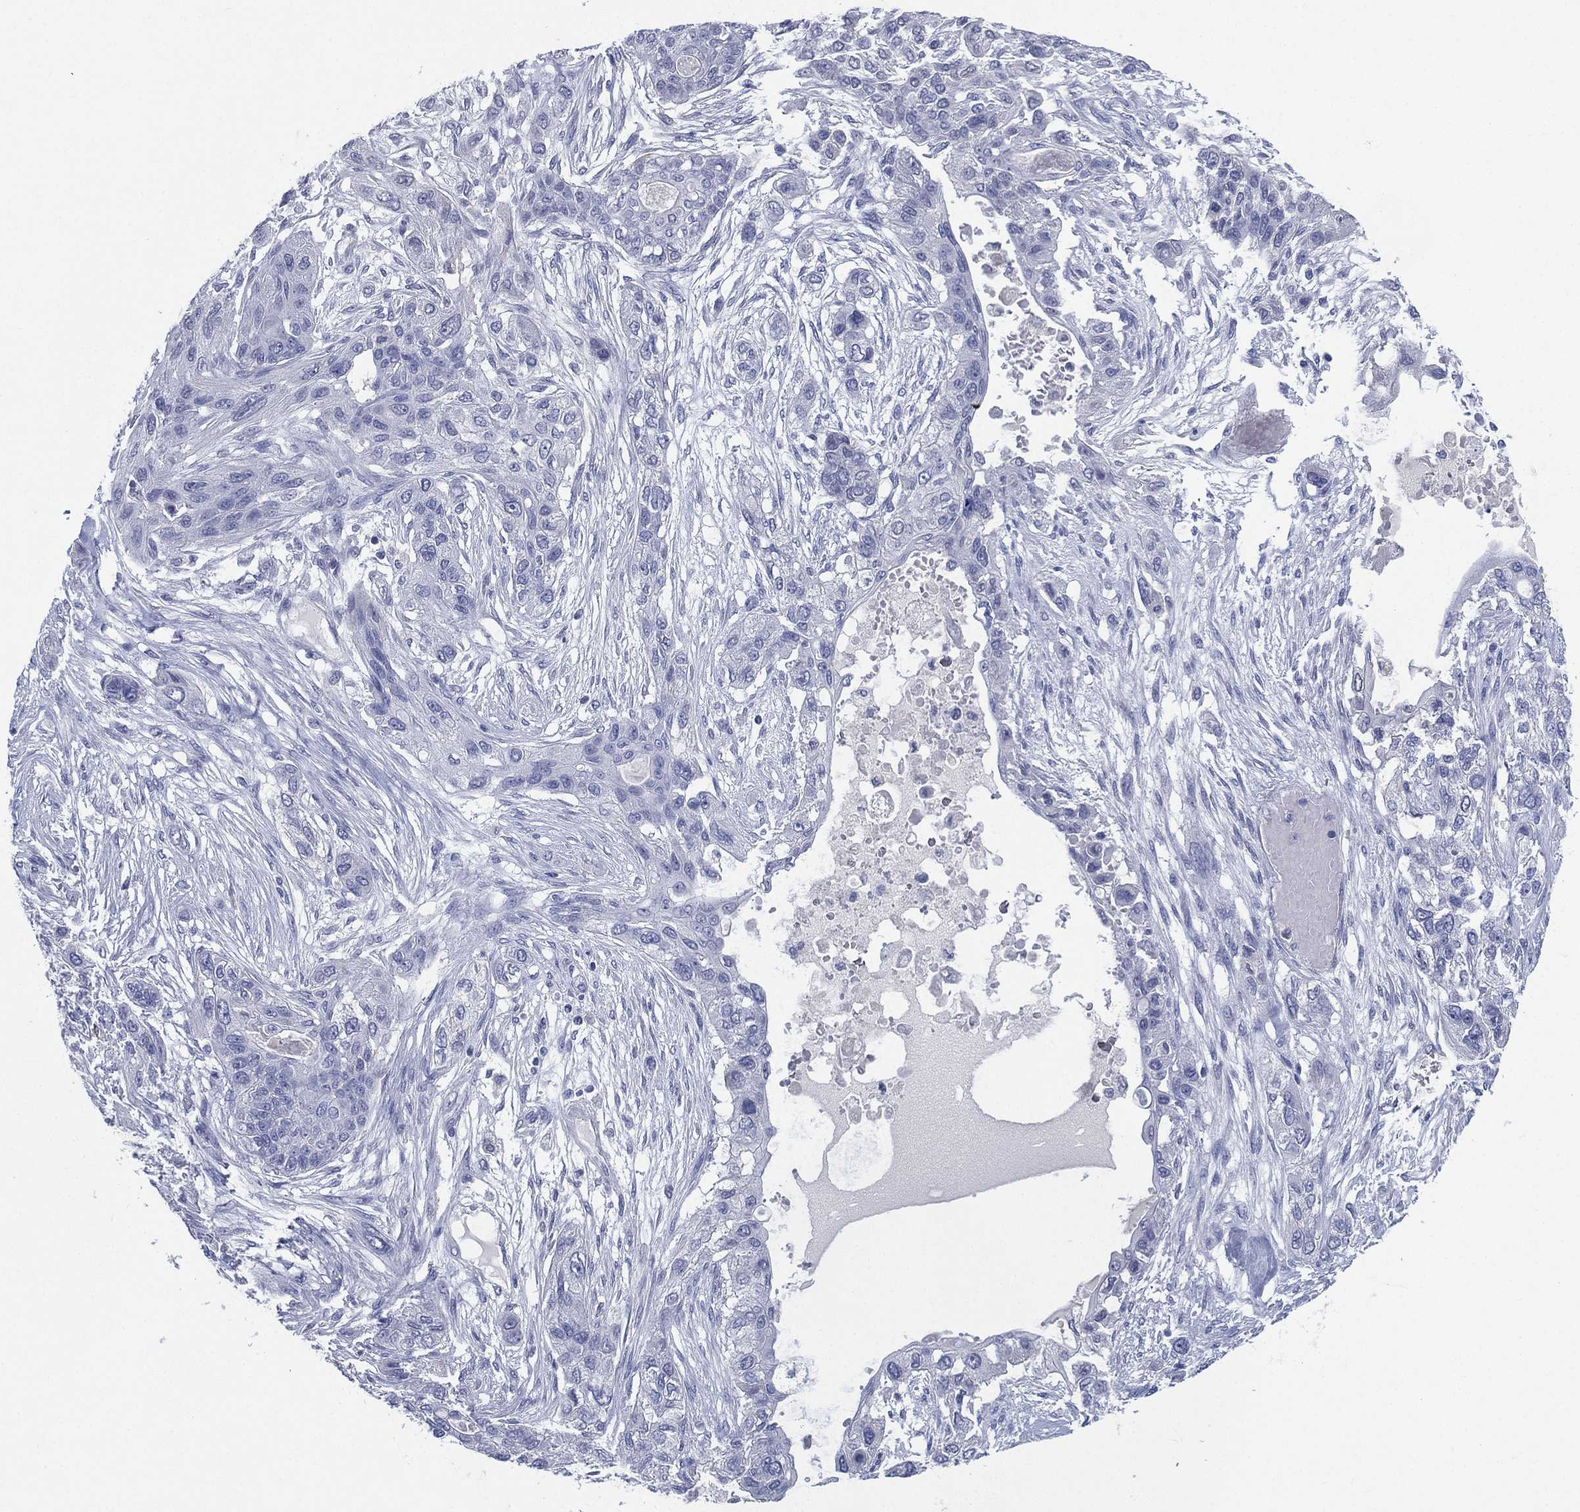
{"staining": {"intensity": "negative", "quantity": "none", "location": "none"}, "tissue": "lung cancer", "cell_type": "Tumor cells", "image_type": "cancer", "snomed": [{"axis": "morphology", "description": "Squamous cell carcinoma, NOS"}, {"axis": "topography", "description": "Lung"}], "caption": "Immunohistochemistry (IHC) image of neoplastic tissue: lung cancer (squamous cell carcinoma) stained with DAB shows no significant protein positivity in tumor cells. (Brightfield microscopy of DAB immunohistochemistry (IHC) at high magnification).", "gene": "KRT35", "patient": {"sex": "female", "age": 70}}